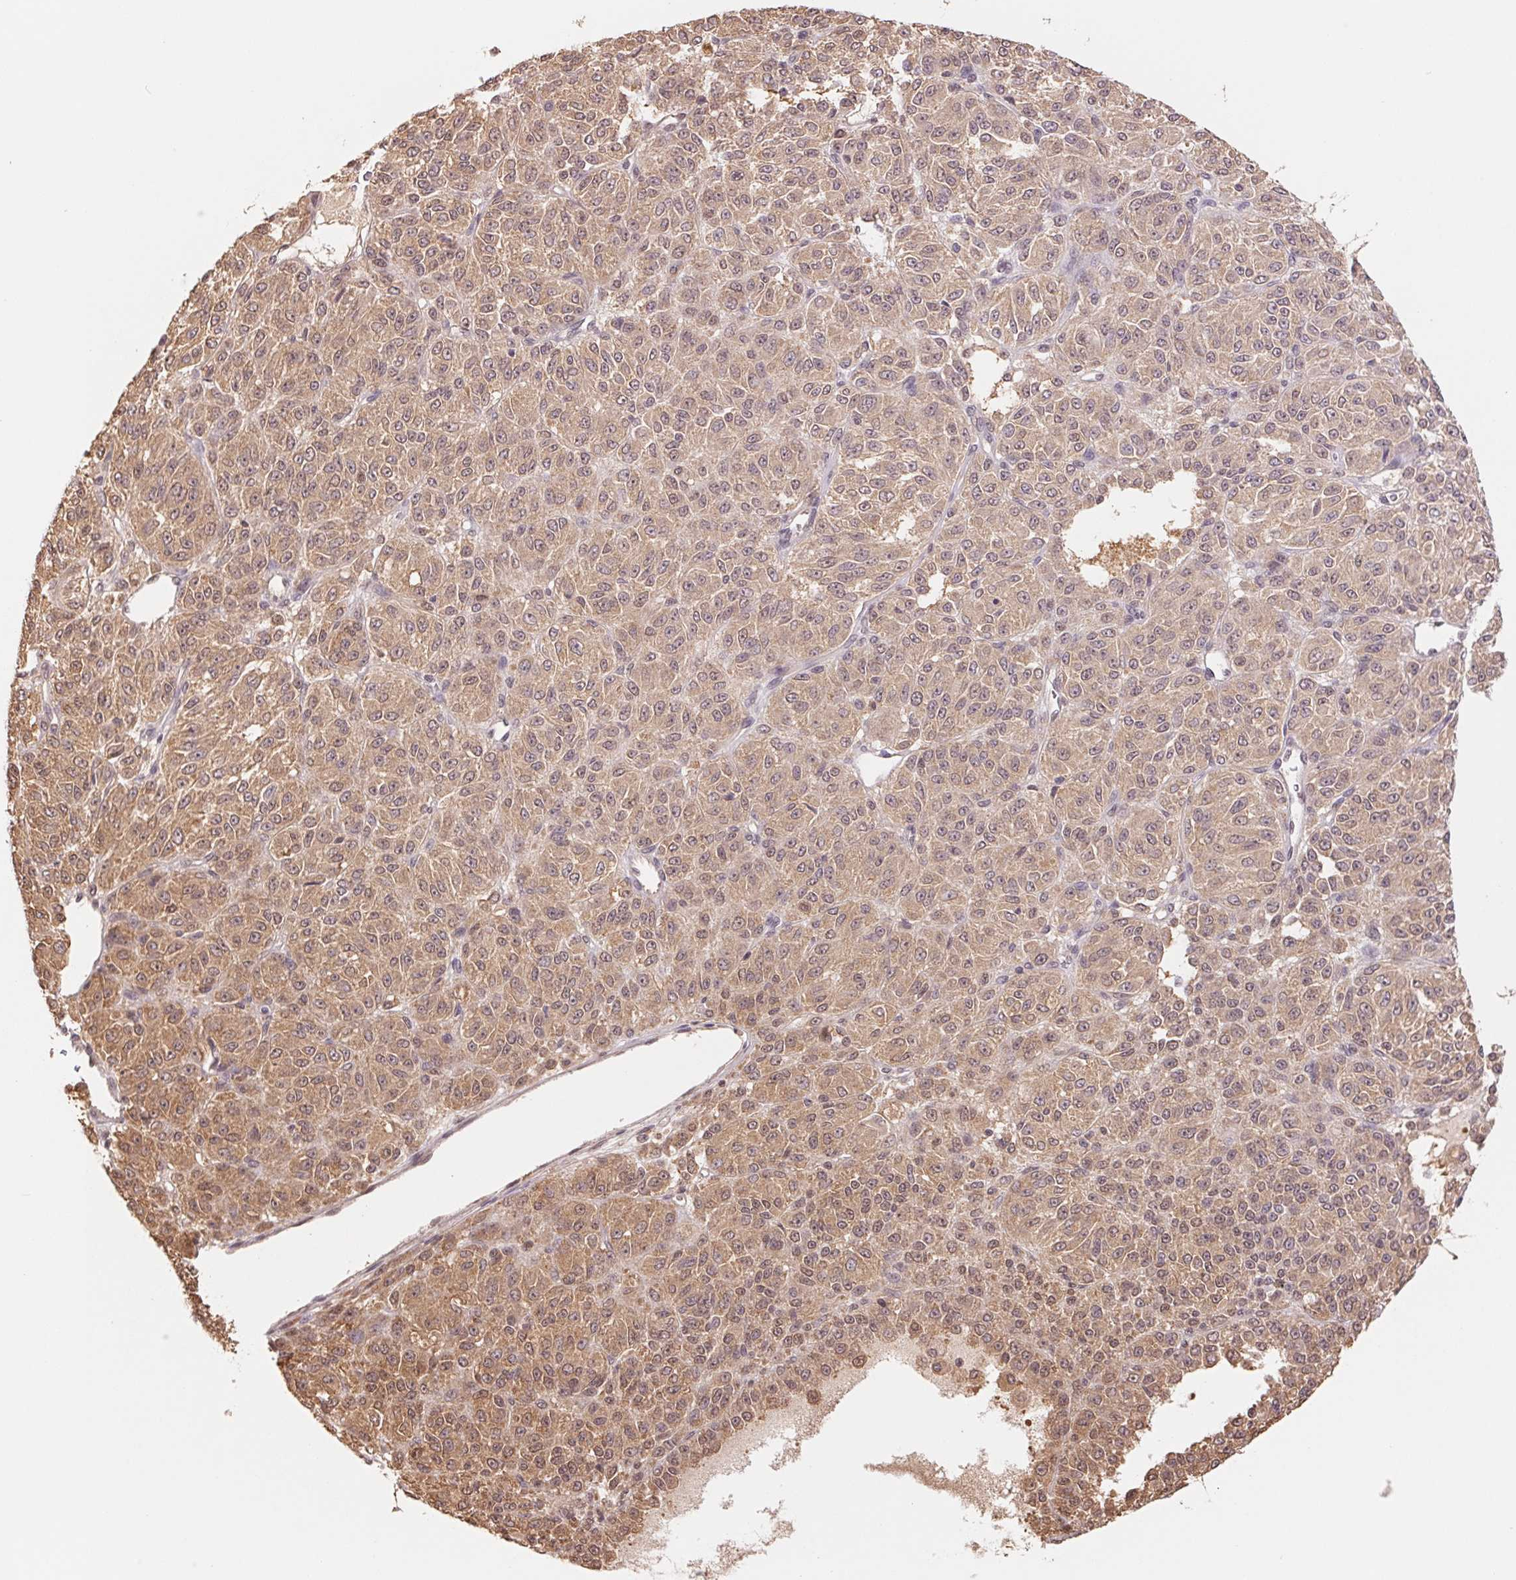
{"staining": {"intensity": "moderate", "quantity": ">75%", "location": "cytoplasmic/membranous,nuclear"}, "tissue": "melanoma", "cell_type": "Tumor cells", "image_type": "cancer", "snomed": [{"axis": "morphology", "description": "Malignant melanoma, Metastatic site"}, {"axis": "topography", "description": "Brain"}], "caption": "This is a histology image of immunohistochemistry staining of malignant melanoma (metastatic site), which shows moderate positivity in the cytoplasmic/membranous and nuclear of tumor cells.", "gene": "CDC123", "patient": {"sex": "female", "age": 56}}